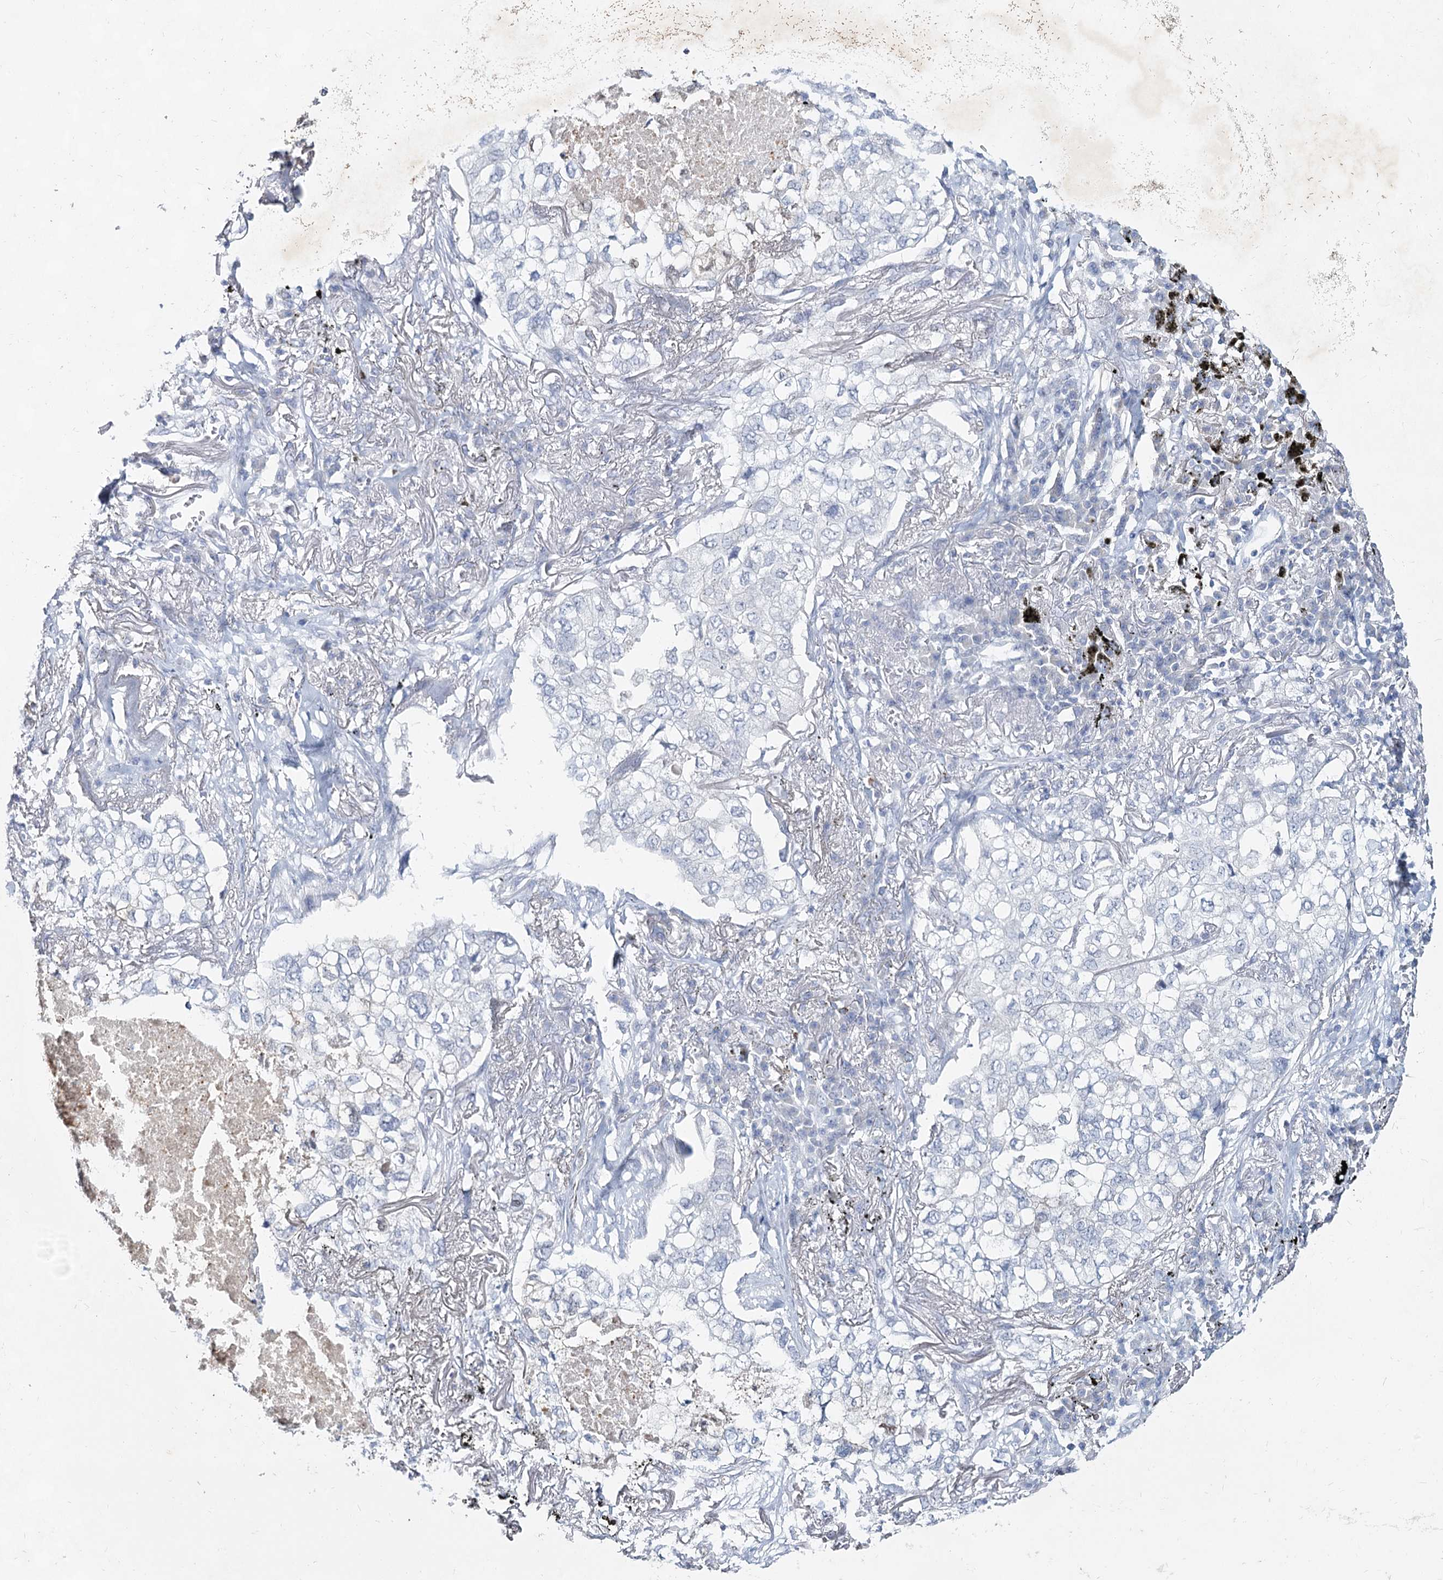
{"staining": {"intensity": "negative", "quantity": "none", "location": "none"}, "tissue": "lung cancer", "cell_type": "Tumor cells", "image_type": "cancer", "snomed": [{"axis": "morphology", "description": "Adenocarcinoma, NOS"}, {"axis": "topography", "description": "Lung"}], "caption": "IHC of human lung cancer displays no positivity in tumor cells.", "gene": "CCDC73", "patient": {"sex": "male", "age": 65}}